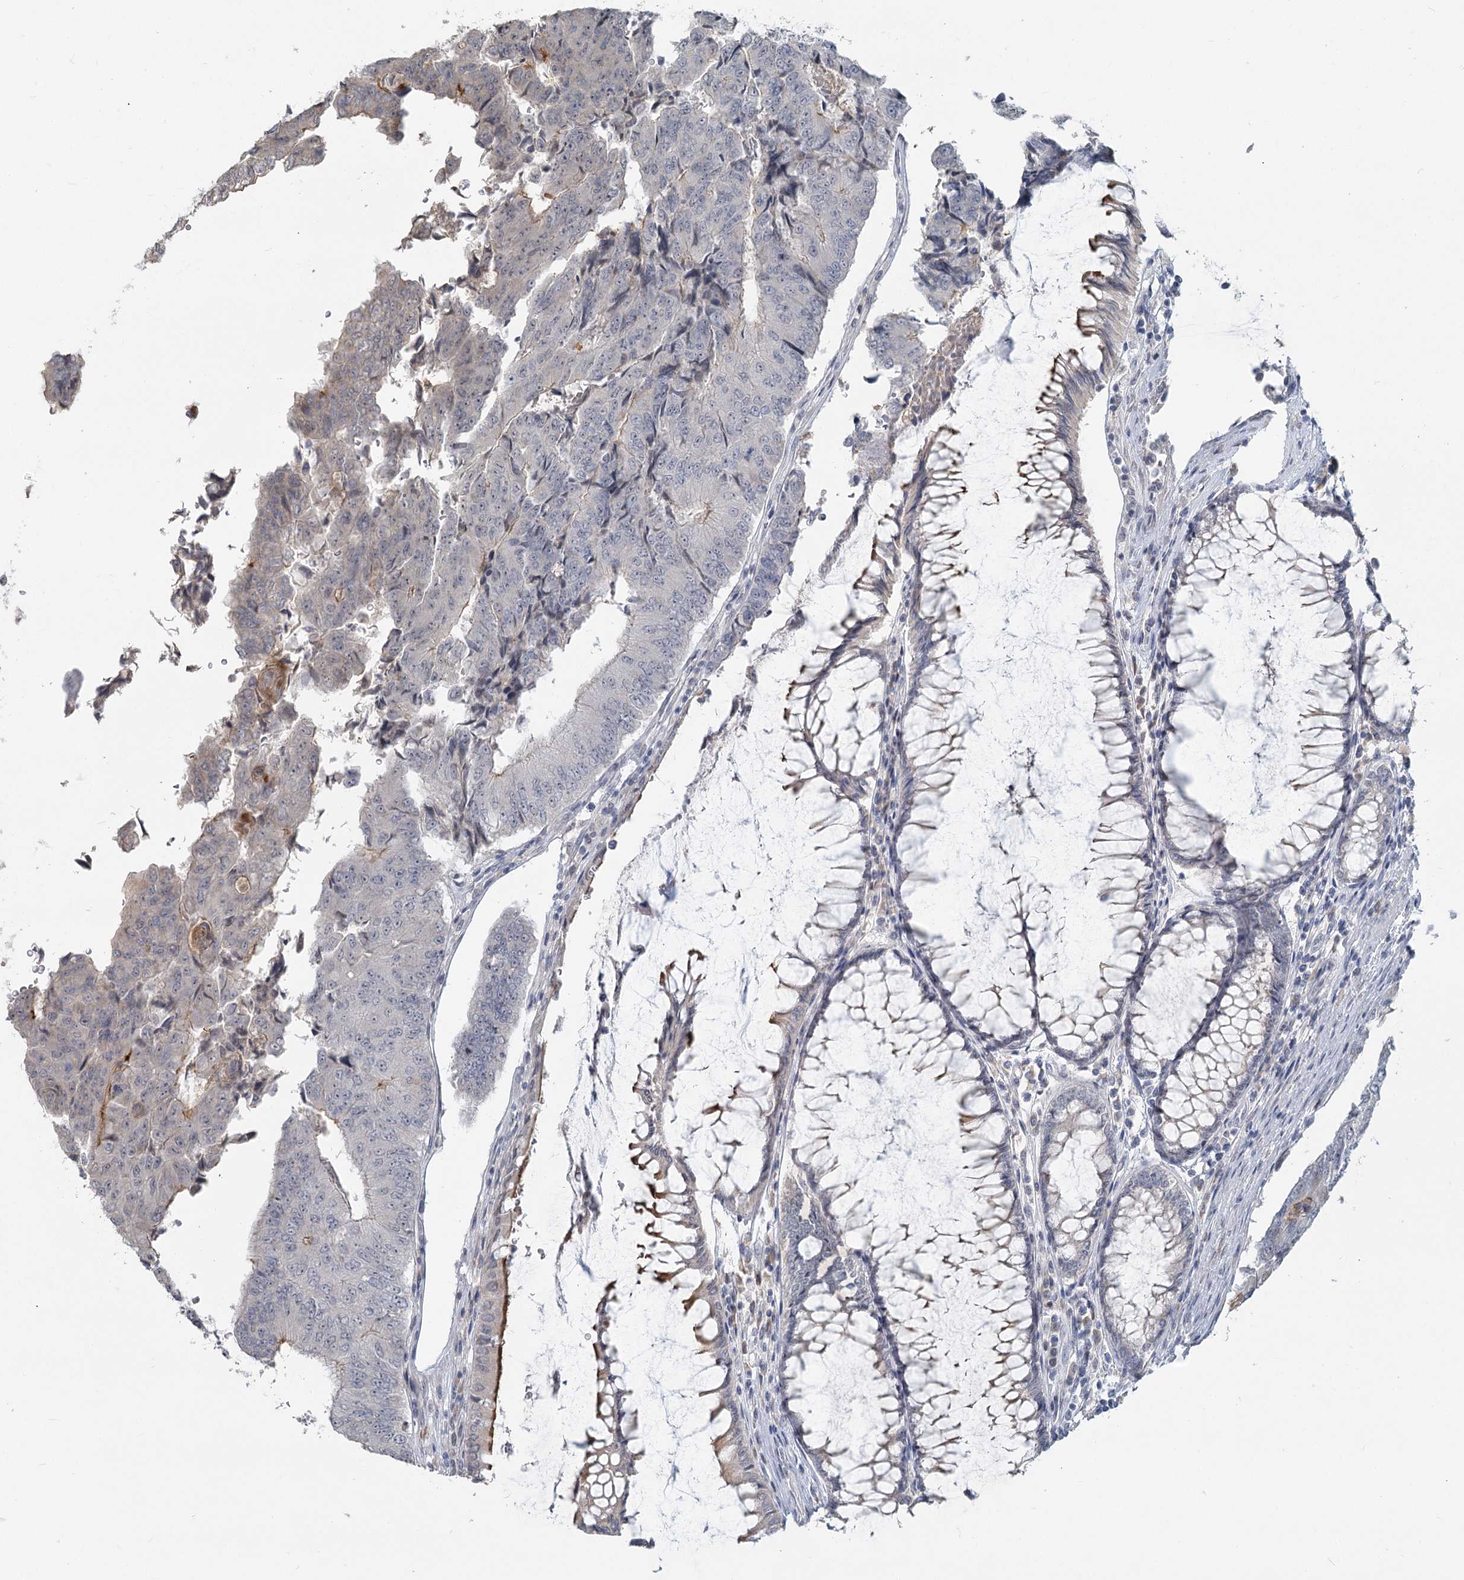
{"staining": {"intensity": "moderate", "quantity": "<25%", "location": "cytoplasmic/membranous"}, "tissue": "colorectal cancer", "cell_type": "Tumor cells", "image_type": "cancer", "snomed": [{"axis": "morphology", "description": "Adenocarcinoma, NOS"}, {"axis": "topography", "description": "Colon"}], "caption": "This is an image of IHC staining of colorectal cancer, which shows moderate positivity in the cytoplasmic/membranous of tumor cells.", "gene": "SLC9A3", "patient": {"sex": "female", "age": 67}}